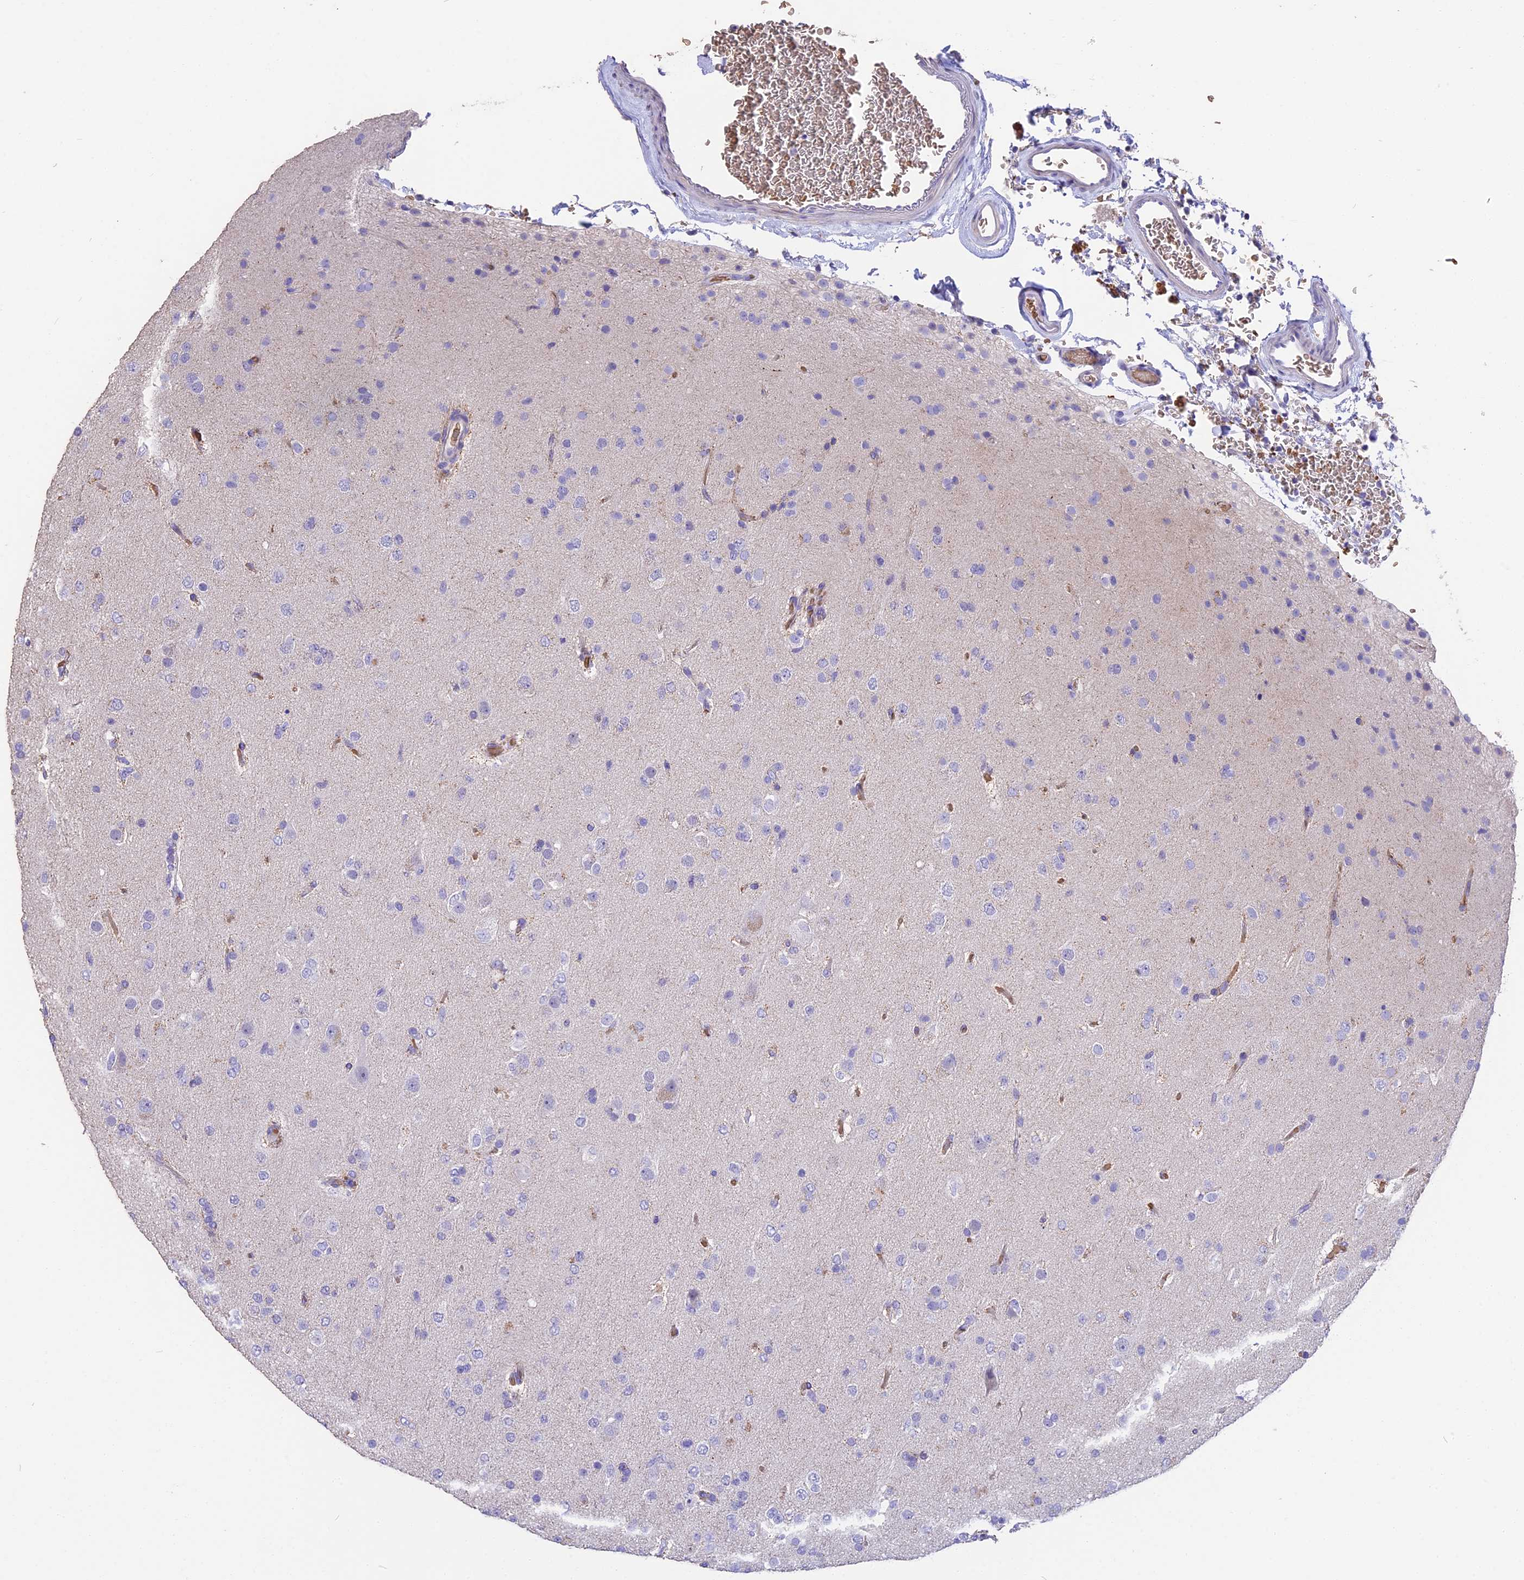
{"staining": {"intensity": "negative", "quantity": "none", "location": "none"}, "tissue": "glioma", "cell_type": "Tumor cells", "image_type": "cancer", "snomed": [{"axis": "morphology", "description": "Glioma, malignant, Low grade"}, {"axis": "topography", "description": "Brain"}], "caption": "The photomicrograph exhibits no staining of tumor cells in glioma.", "gene": "TNNC2", "patient": {"sex": "male", "age": 65}}